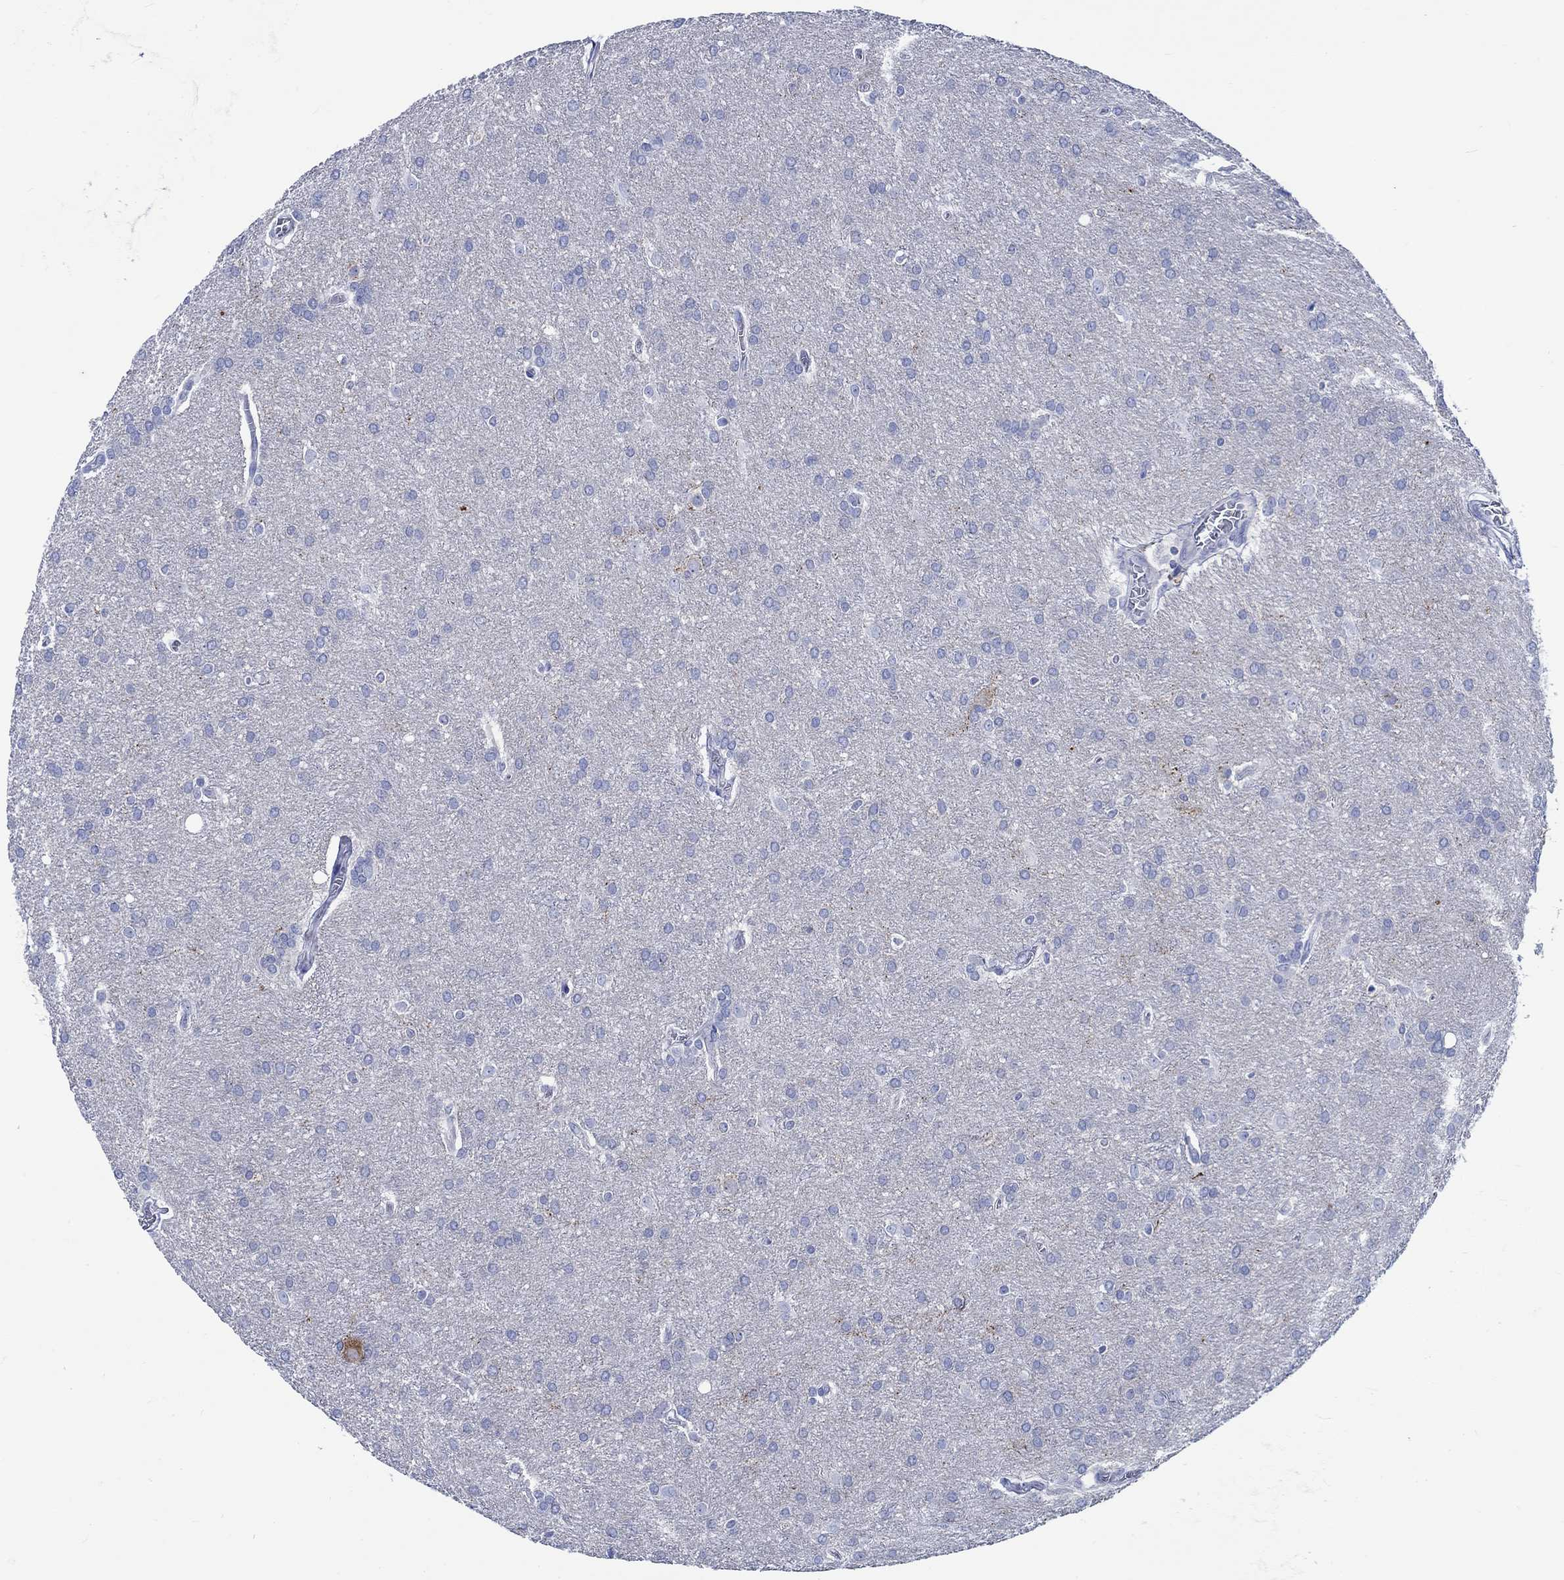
{"staining": {"intensity": "negative", "quantity": "none", "location": "none"}, "tissue": "glioma", "cell_type": "Tumor cells", "image_type": "cancer", "snomed": [{"axis": "morphology", "description": "Glioma, malignant, Low grade"}, {"axis": "topography", "description": "Brain"}], "caption": "This is an immunohistochemistry photomicrograph of human glioma. There is no expression in tumor cells.", "gene": "PTPRN2", "patient": {"sex": "female", "age": 32}}